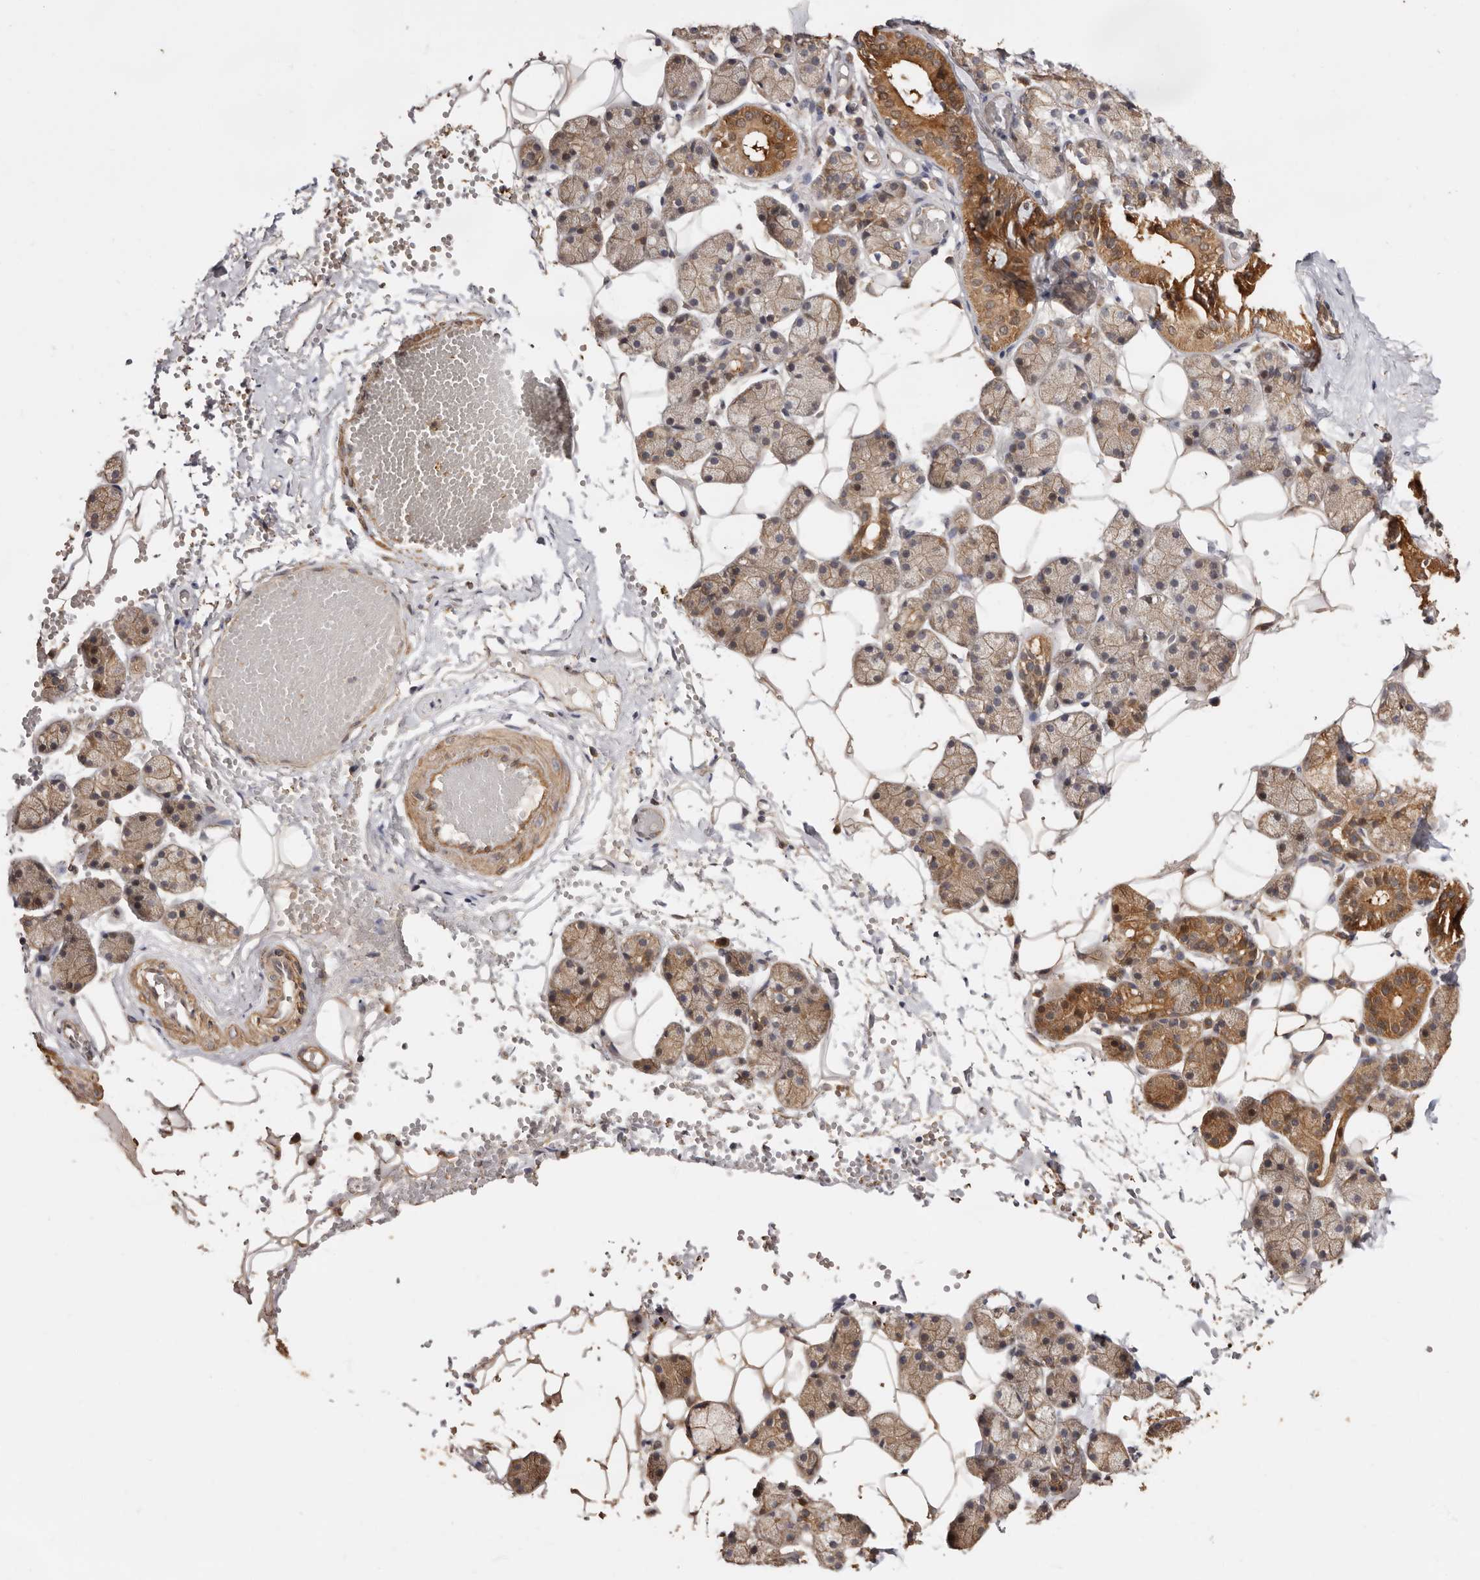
{"staining": {"intensity": "moderate", "quantity": ">75%", "location": "cytoplasmic/membranous"}, "tissue": "salivary gland", "cell_type": "Glandular cells", "image_type": "normal", "snomed": [{"axis": "morphology", "description": "Normal tissue, NOS"}, {"axis": "topography", "description": "Salivary gland"}], "caption": "A medium amount of moderate cytoplasmic/membranous expression is appreciated in about >75% of glandular cells in normal salivary gland. (DAB = brown stain, brightfield microscopy at high magnification).", "gene": "COQ8B", "patient": {"sex": "female", "age": 33}}